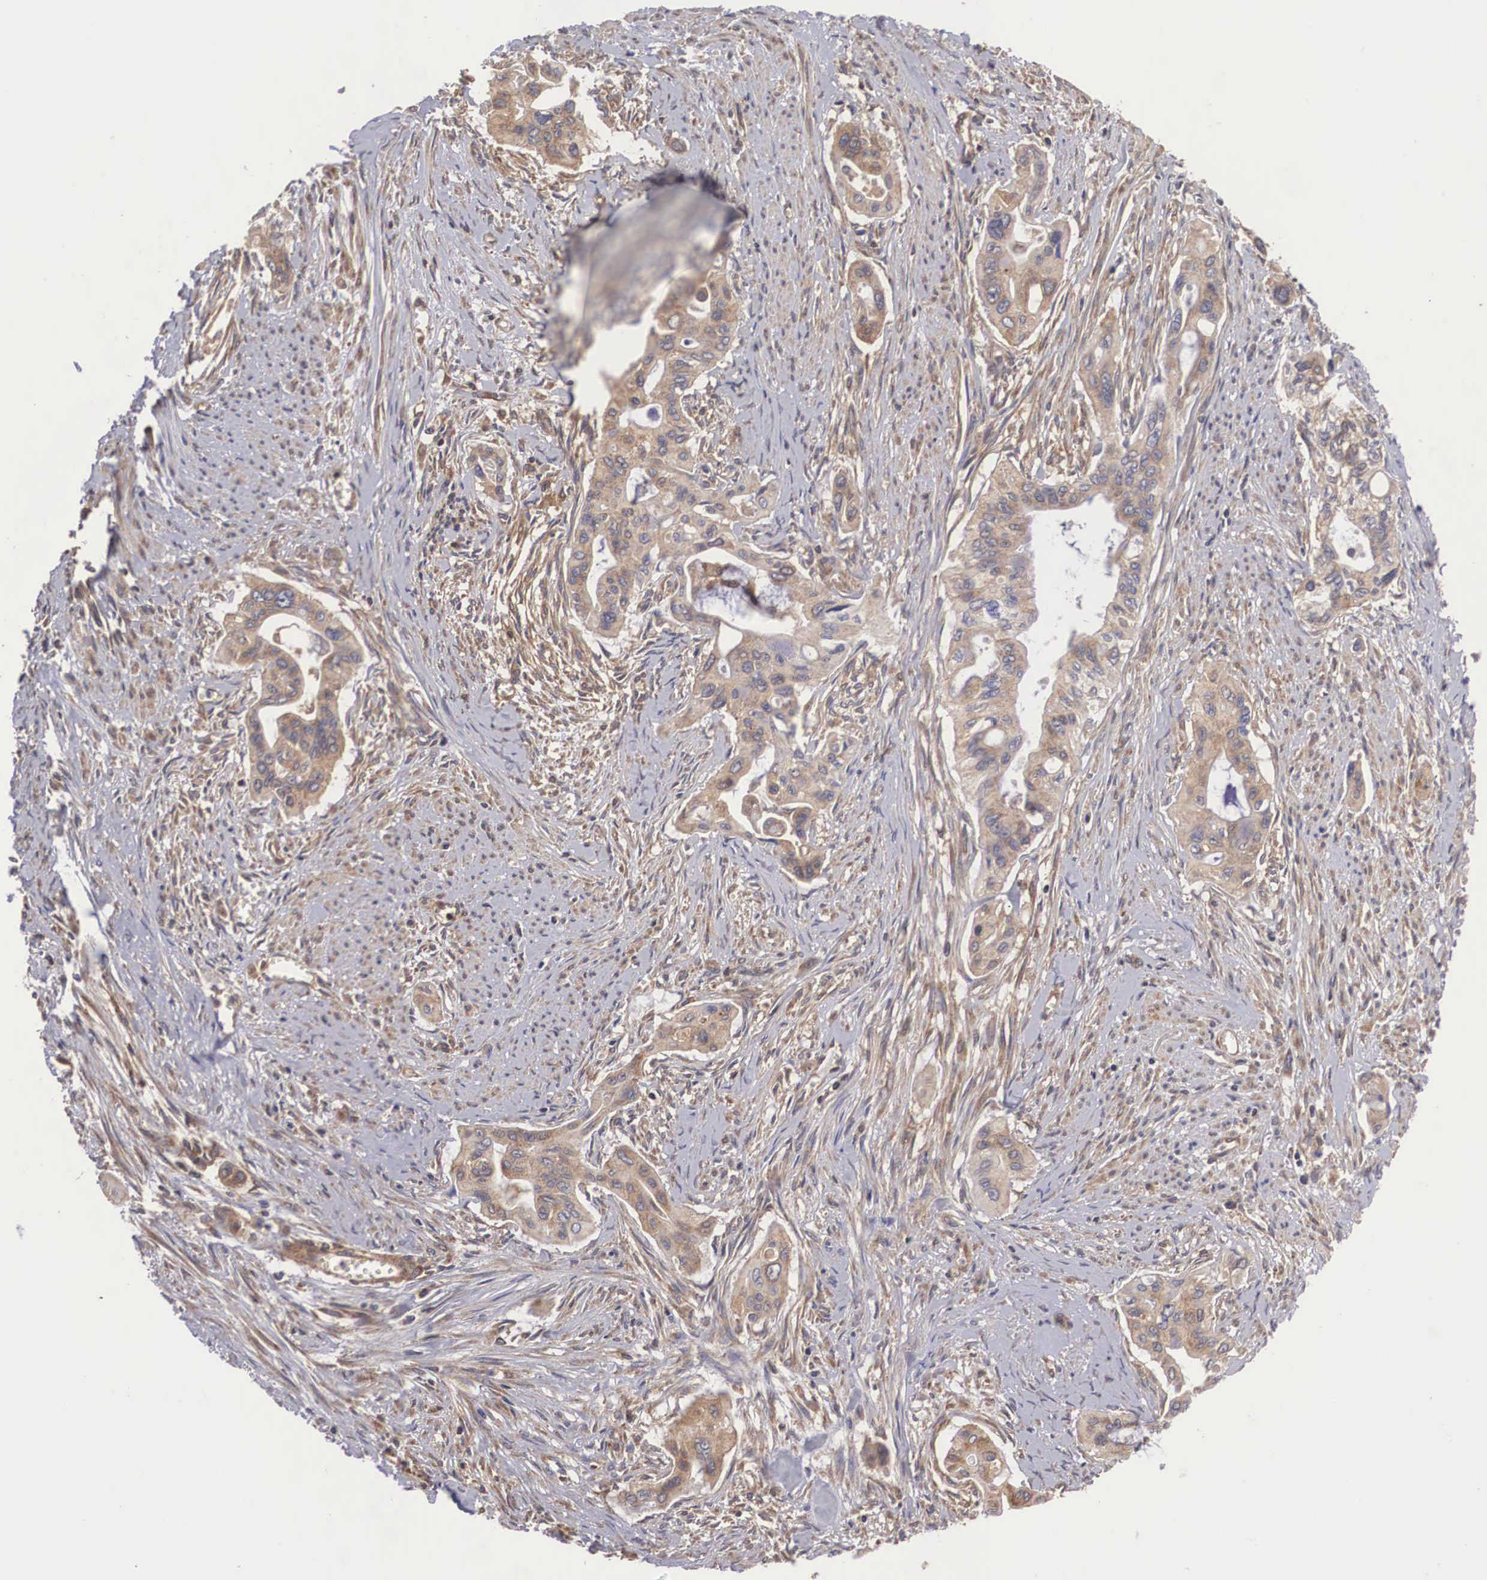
{"staining": {"intensity": "moderate", "quantity": ">75%", "location": "cytoplasmic/membranous"}, "tissue": "pancreatic cancer", "cell_type": "Tumor cells", "image_type": "cancer", "snomed": [{"axis": "morphology", "description": "Adenocarcinoma, NOS"}, {"axis": "topography", "description": "Pancreas"}], "caption": "There is medium levels of moderate cytoplasmic/membranous staining in tumor cells of pancreatic cancer, as demonstrated by immunohistochemical staining (brown color).", "gene": "DHRS1", "patient": {"sex": "male", "age": 77}}